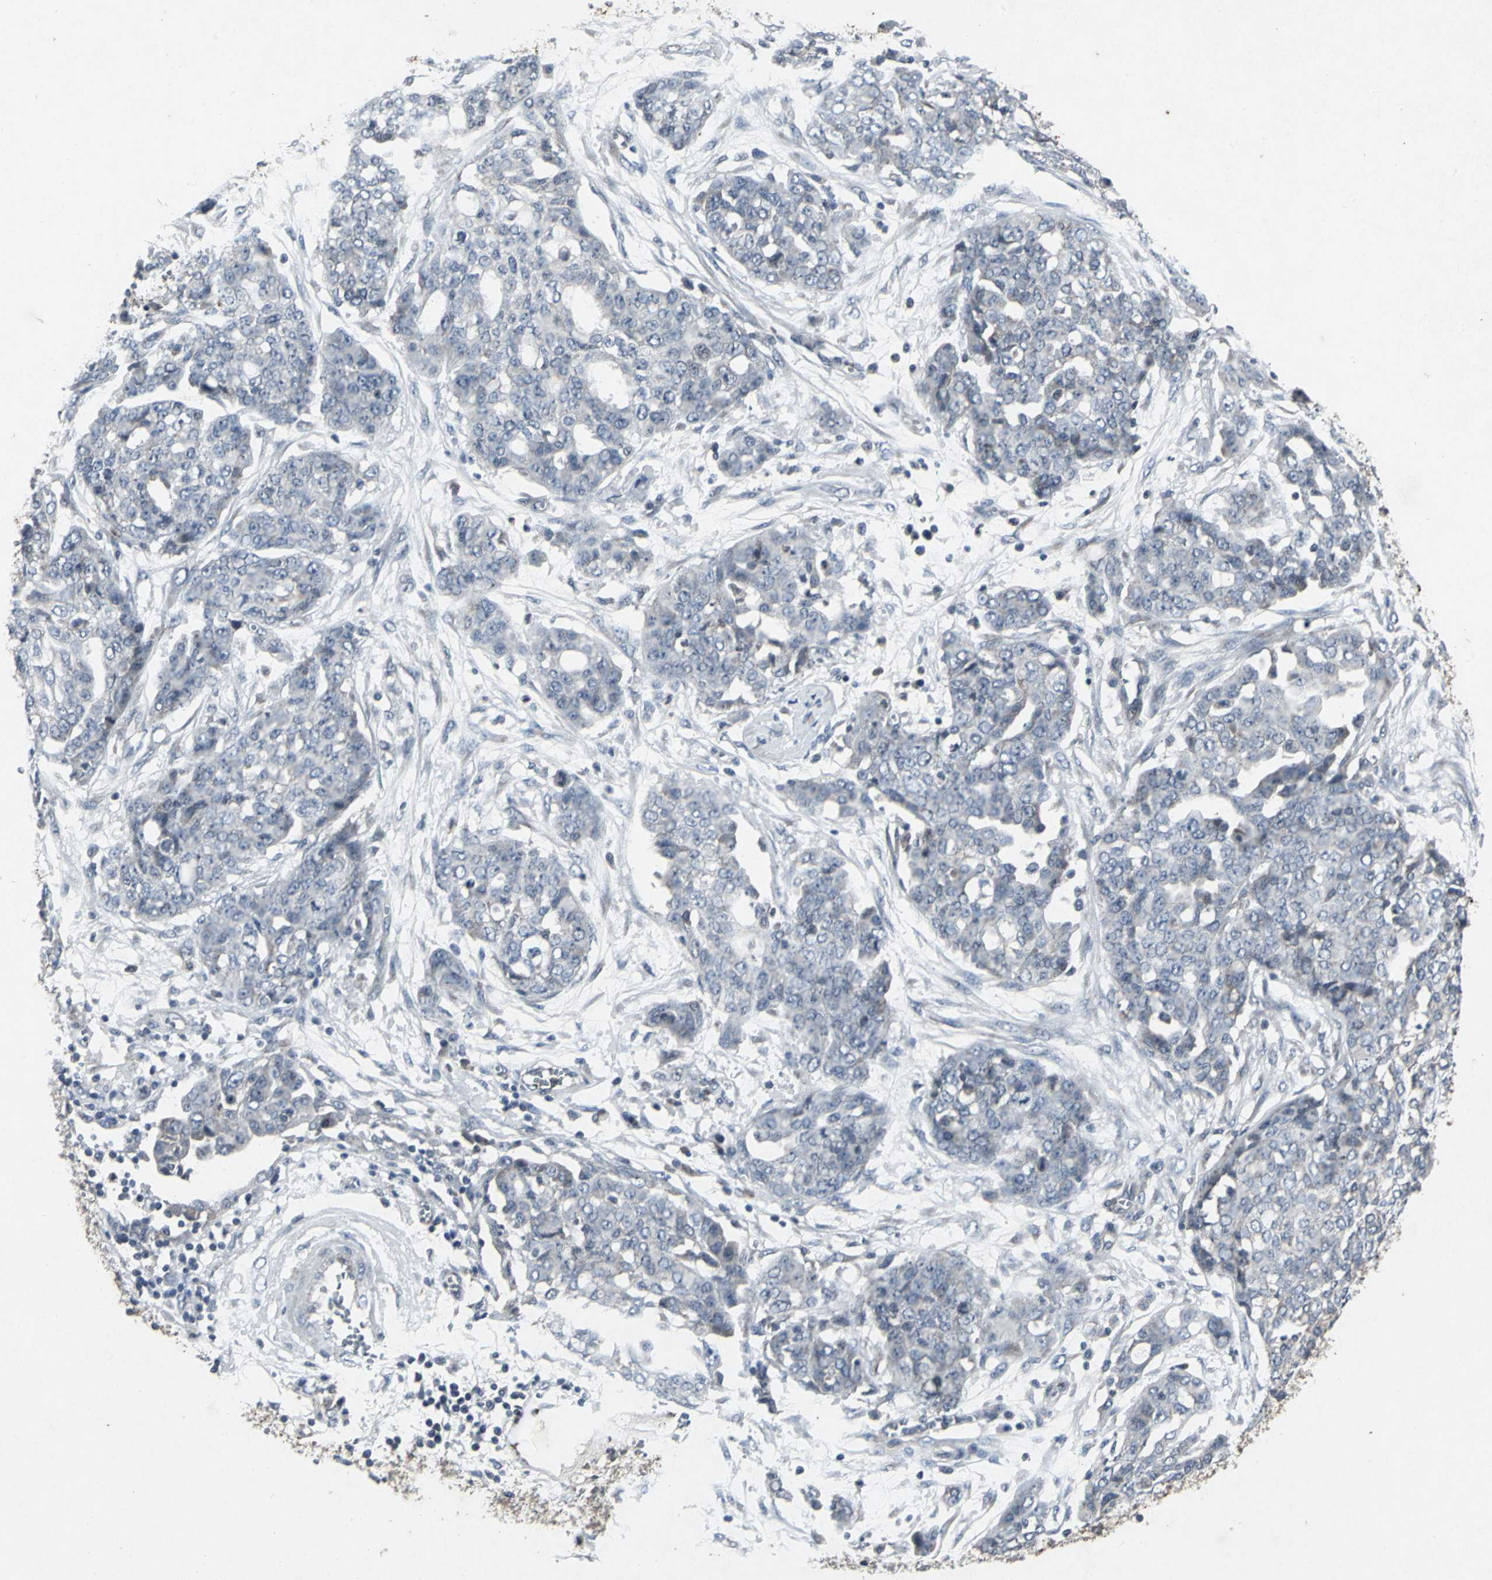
{"staining": {"intensity": "negative", "quantity": "none", "location": "none"}, "tissue": "ovarian cancer", "cell_type": "Tumor cells", "image_type": "cancer", "snomed": [{"axis": "morphology", "description": "Cystadenocarcinoma, serous, NOS"}, {"axis": "topography", "description": "Soft tissue"}, {"axis": "topography", "description": "Ovary"}], "caption": "IHC micrograph of neoplastic tissue: serous cystadenocarcinoma (ovarian) stained with DAB (3,3'-diaminobenzidine) shows no significant protein expression in tumor cells. (DAB IHC visualized using brightfield microscopy, high magnification).", "gene": "BMP4", "patient": {"sex": "female", "age": 57}}